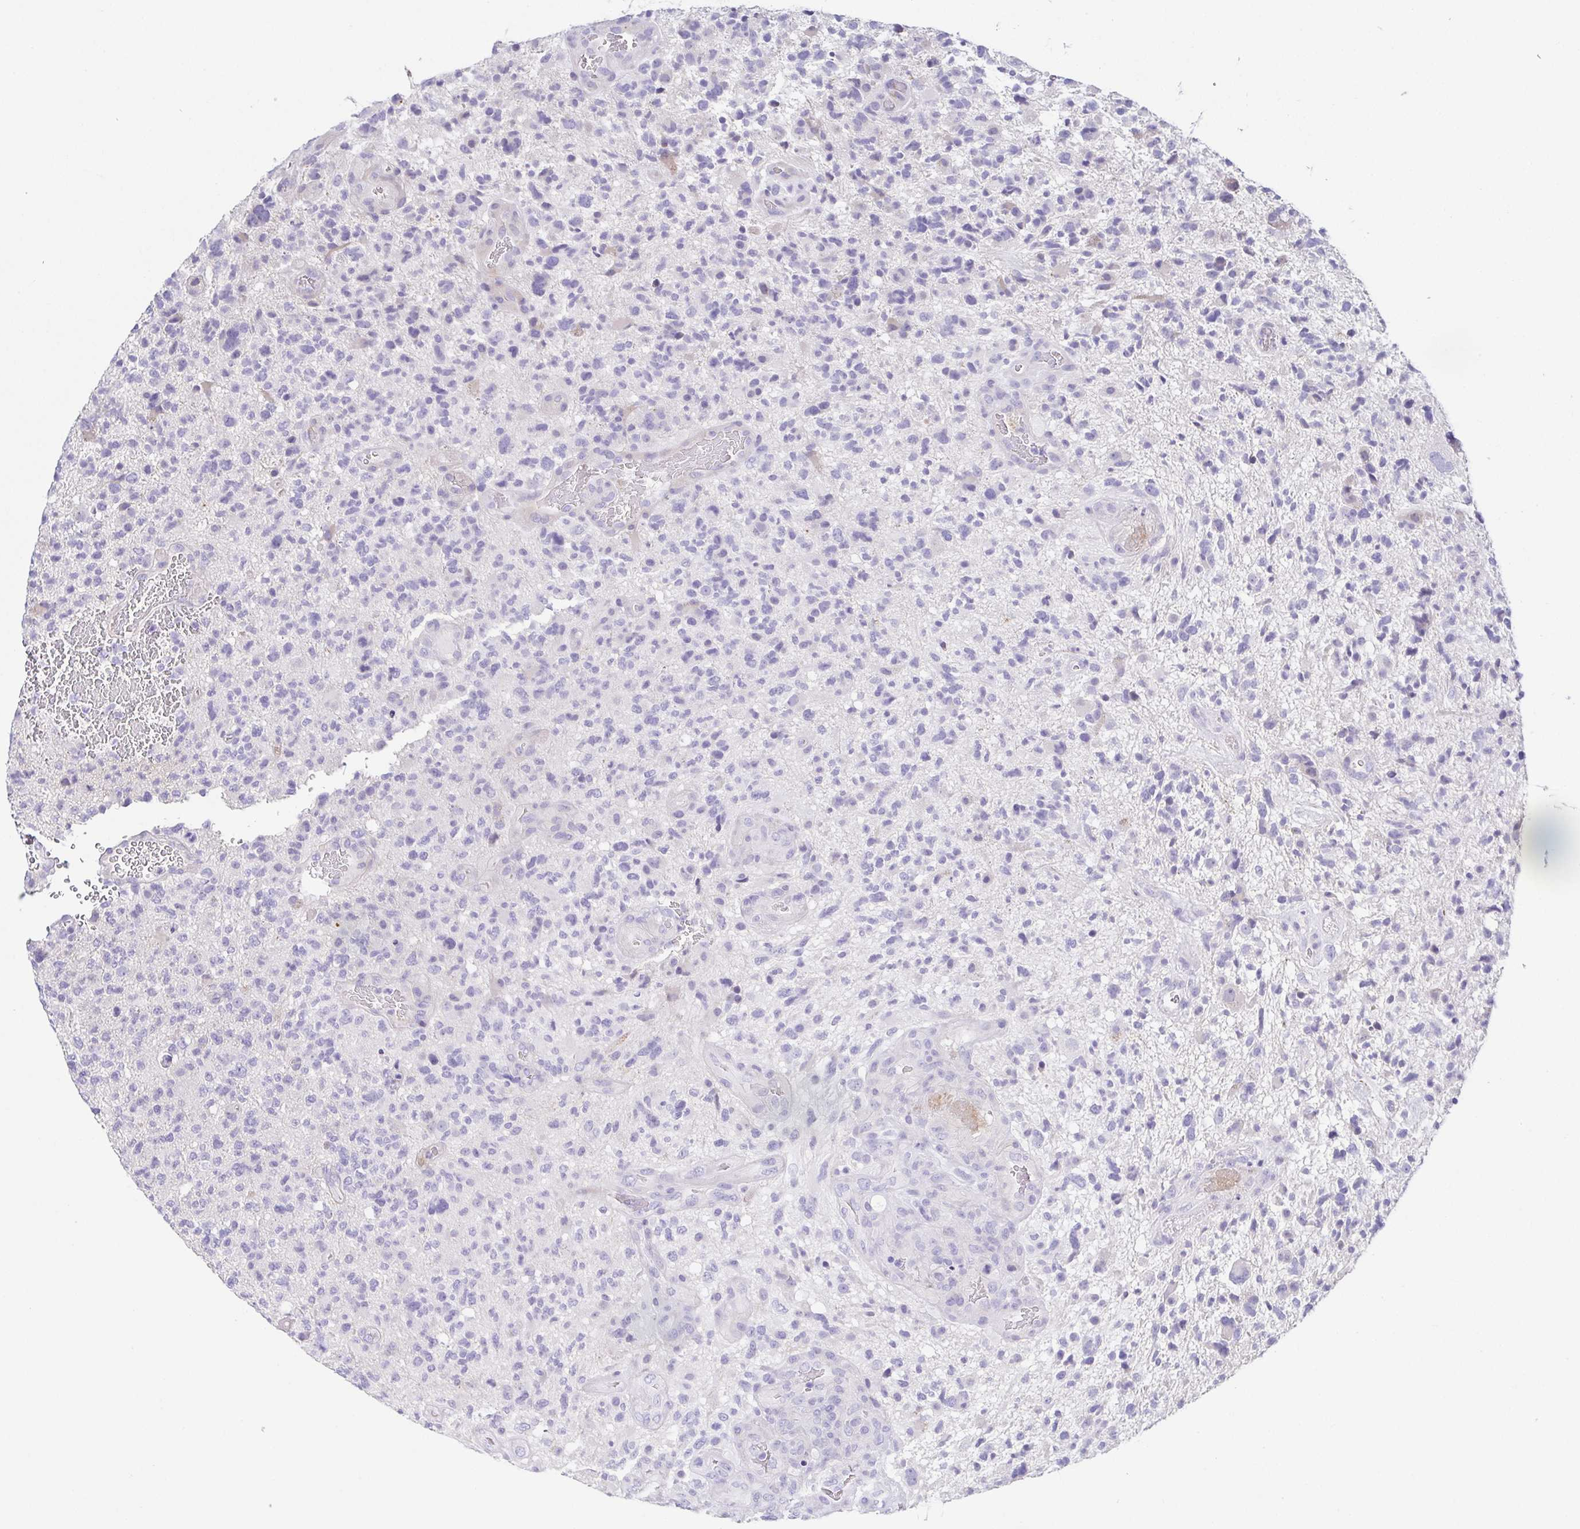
{"staining": {"intensity": "negative", "quantity": "none", "location": "none"}, "tissue": "glioma", "cell_type": "Tumor cells", "image_type": "cancer", "snomed": [{"axis": "morphology", "description": "Glioma, malignant, High grade"}, {"axis": "topography", "description": "Brain"}], "caption": "The histopathology image demonstrates no staining of tumor cells in high-grade glioma (malignant).", "gene": "HAPLN2", "patient": {"sex": "female", "age": 71}}